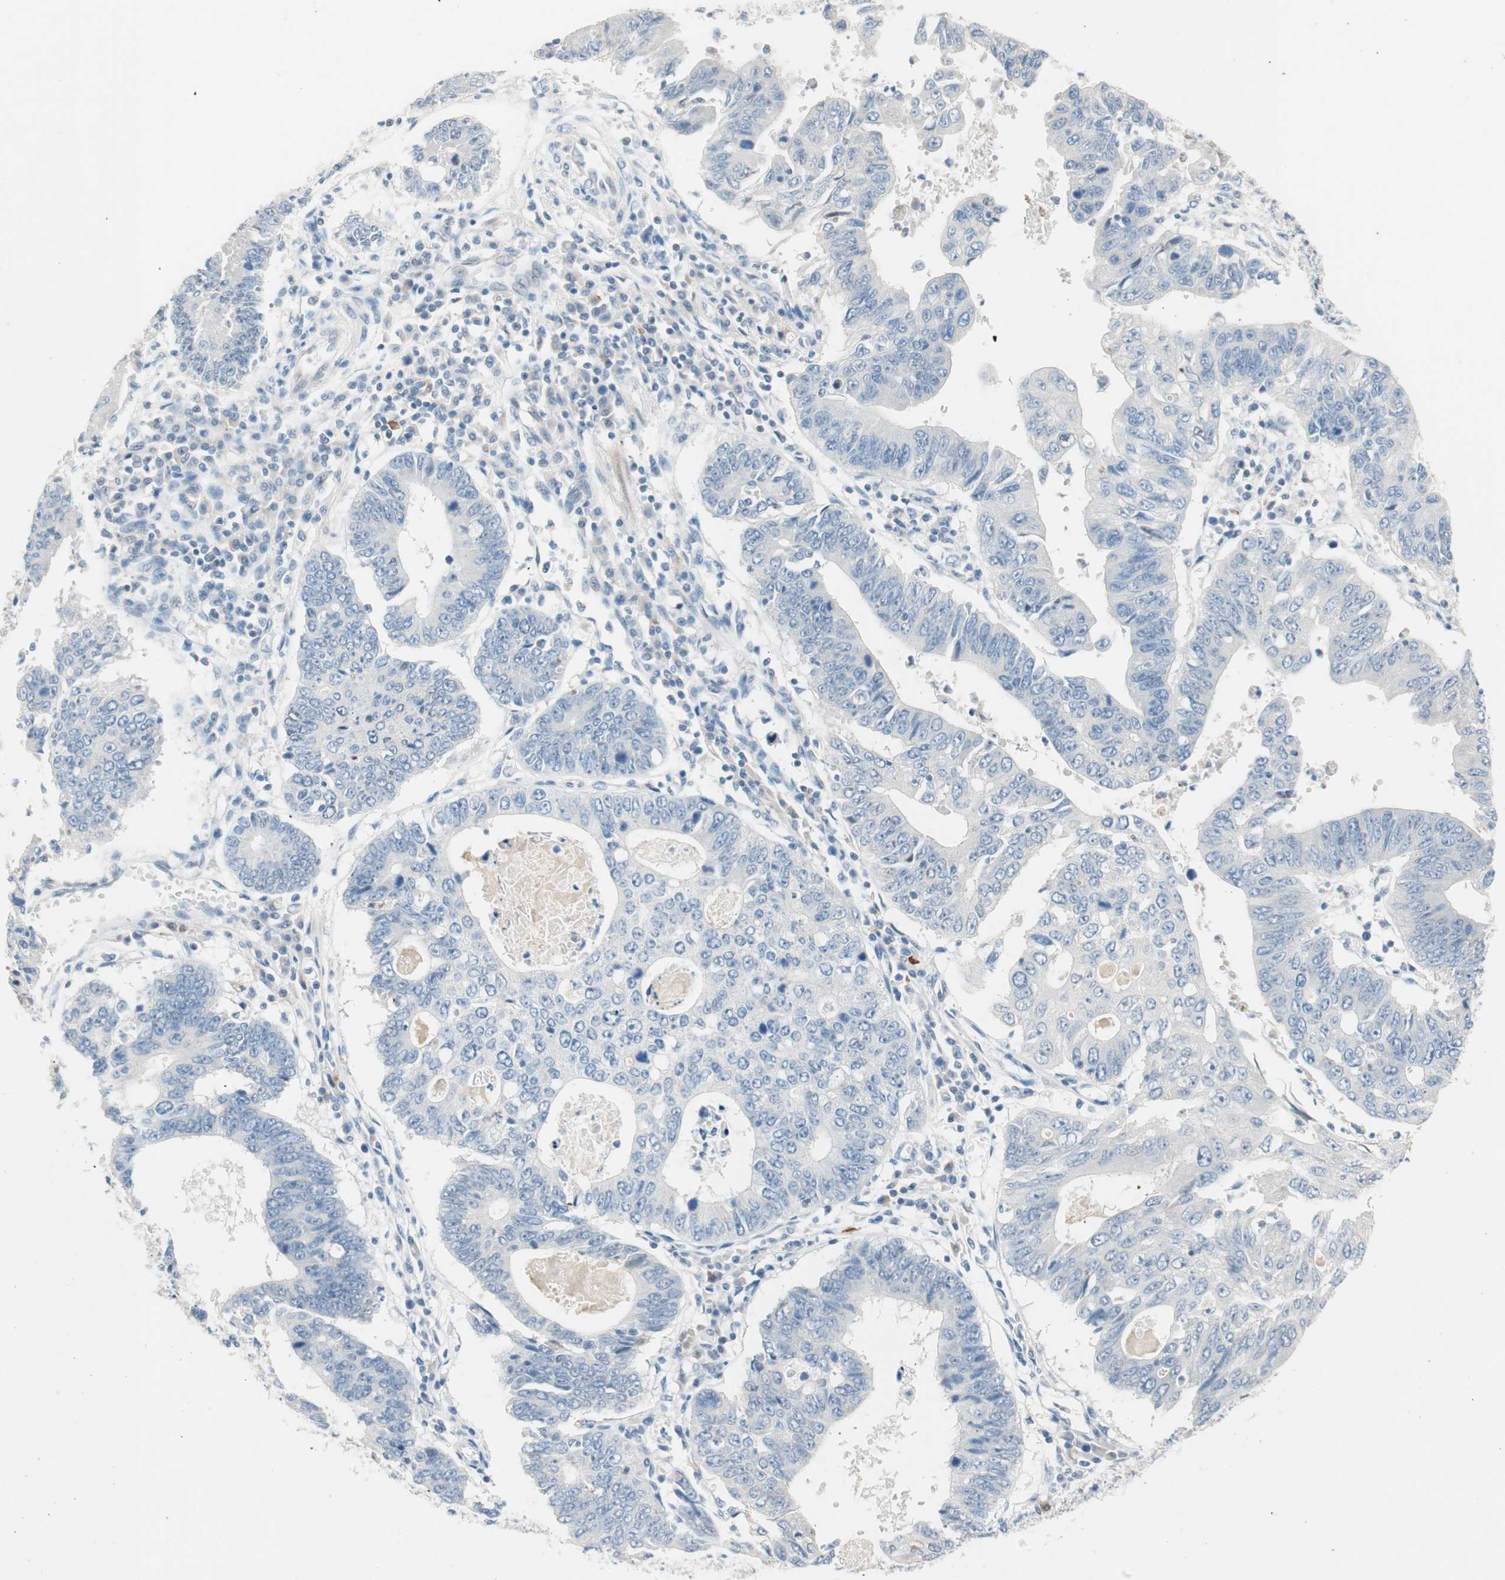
{"staining": {"intensity": "negative", "quantity": "none", "location": "none"}, "tissue": "stomach cancer", "cell_type": "Tumor cells", "image_type": "cancer", "snomed": [{"axis": "morphology", "description": "Adenocarcinoma, NOS"}, {"axis": "topography", "description": "Stomach"}], "caption": "Tumor cells are negative for brown protein staining in stomach adenocarcinoma. The staining was performed using DAB to visualize the protein expression in brown, while the nuclei were stained in blue with hematoxylin (Magnification: 20x).", "gene": "PDZK1", "patient": {"sex": "male", "age": 59}}